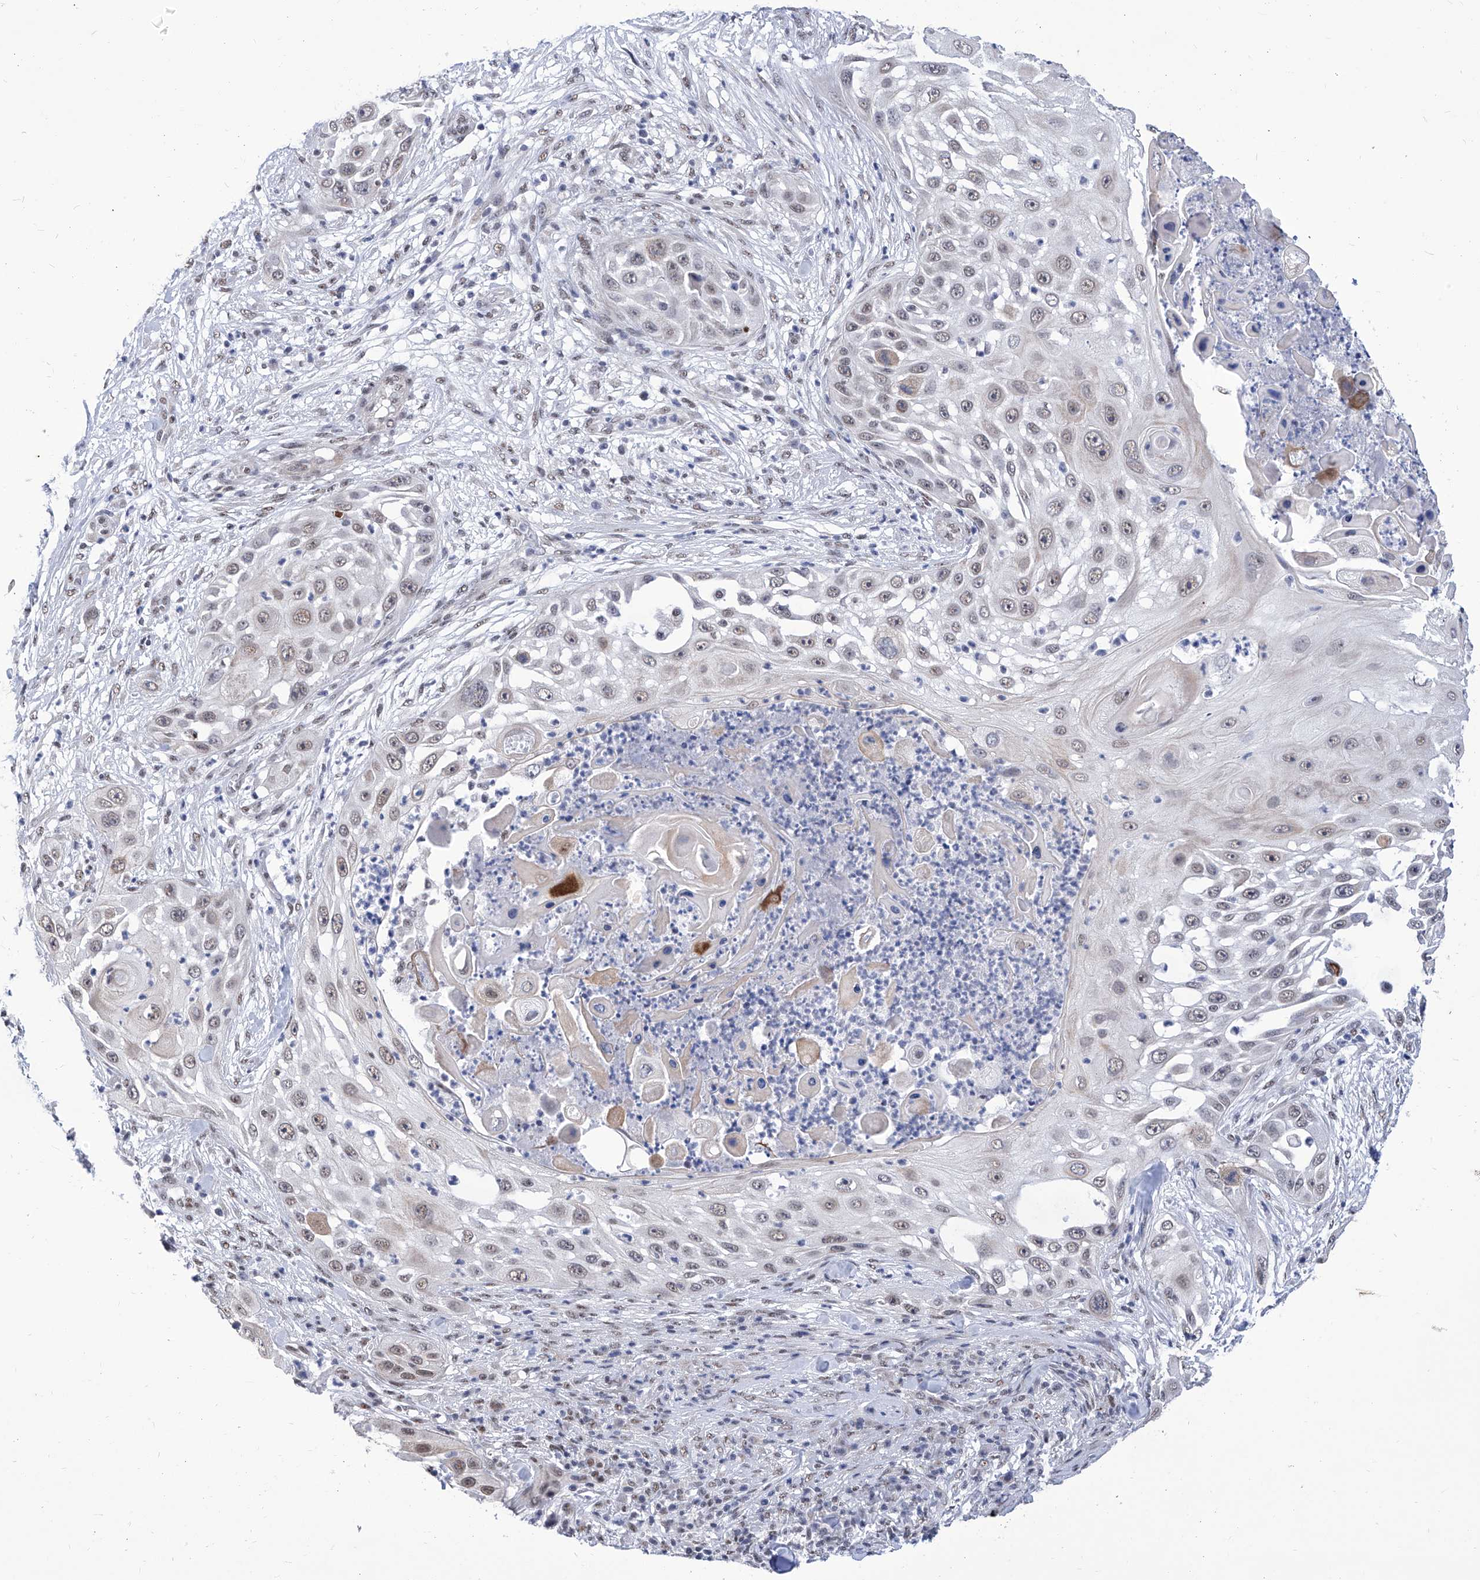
{"staining": {"intensity": "weak", "quantity": "25%-75%", "location": "nuclear"}, "tissue": "skin cancer", "cell_type": "Tumor cells", "image_type": "cancer", "snomed": [{"axis": "morphology", "description": "Squamous cell carcinoma, NOS"}, {"axis": "topography", "description": "Skin"}], "caption": "Immunohistochemical staining of skin squamous cell carcinoma exhibits low levels of weak nuclear protein staining in about 25%-75% of tumor cells.", "gene": "SART1", "patient": {"sex": "female", "age": 44}}